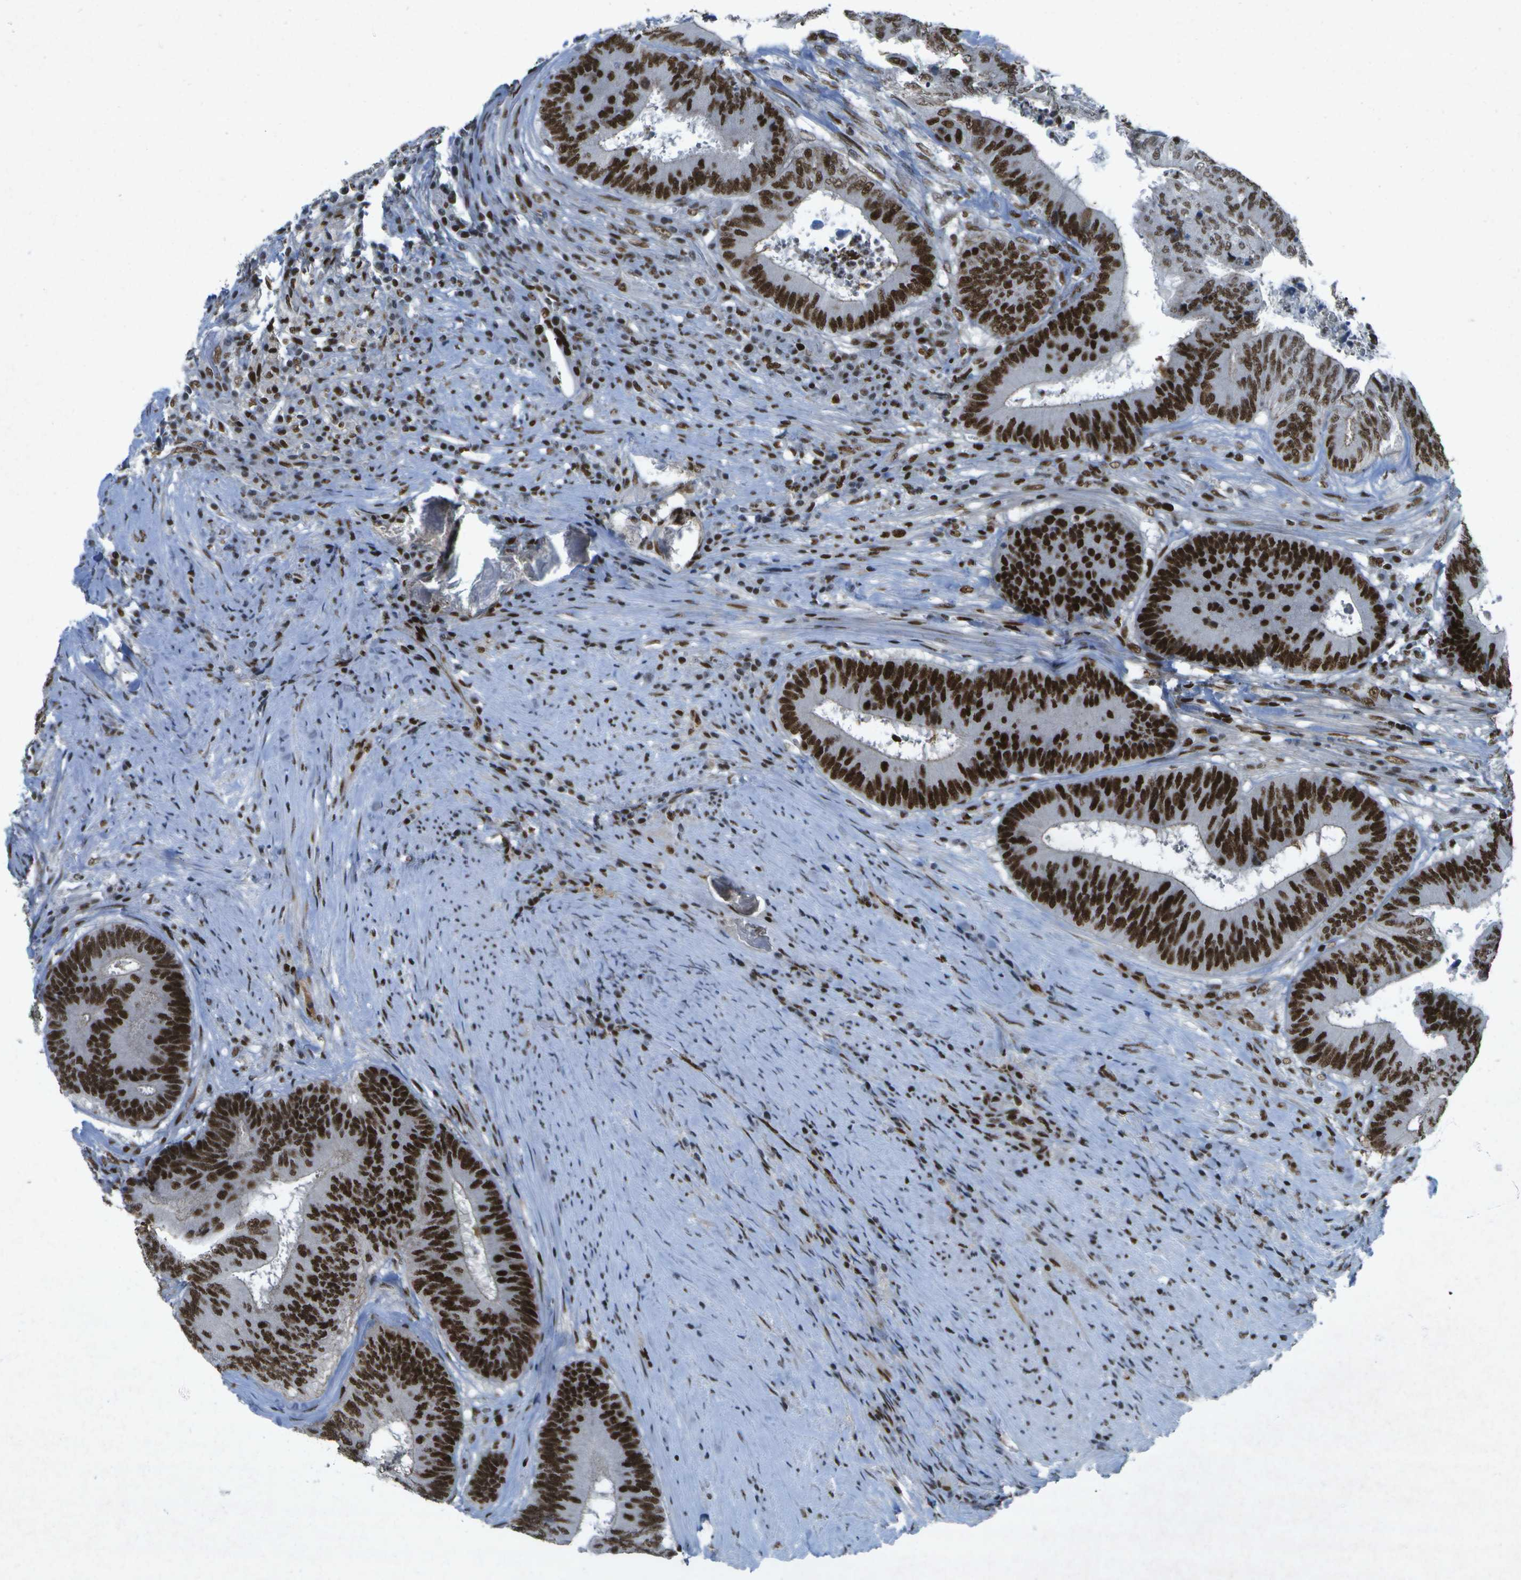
{"staining": {"intensity": "strong", "quantity": ">75%", "location": "nuclear"}, "tissue": "colorectal cancer", "cell_type": "Tumor cells", "image_type": "cancer", "snomed": [{"axis": "morphology", "description": "Adenocarcinoma, NOS"}, {"axis": "topography", "description": "Rectum"}], "caption": "Tumor cells demonstrate high levels of strong nuclear staining in approximately >75% of cells in colorectal adenocarcinoma.", "gene": "MTA2", "patient": {"sex": "male", "age": 72}}